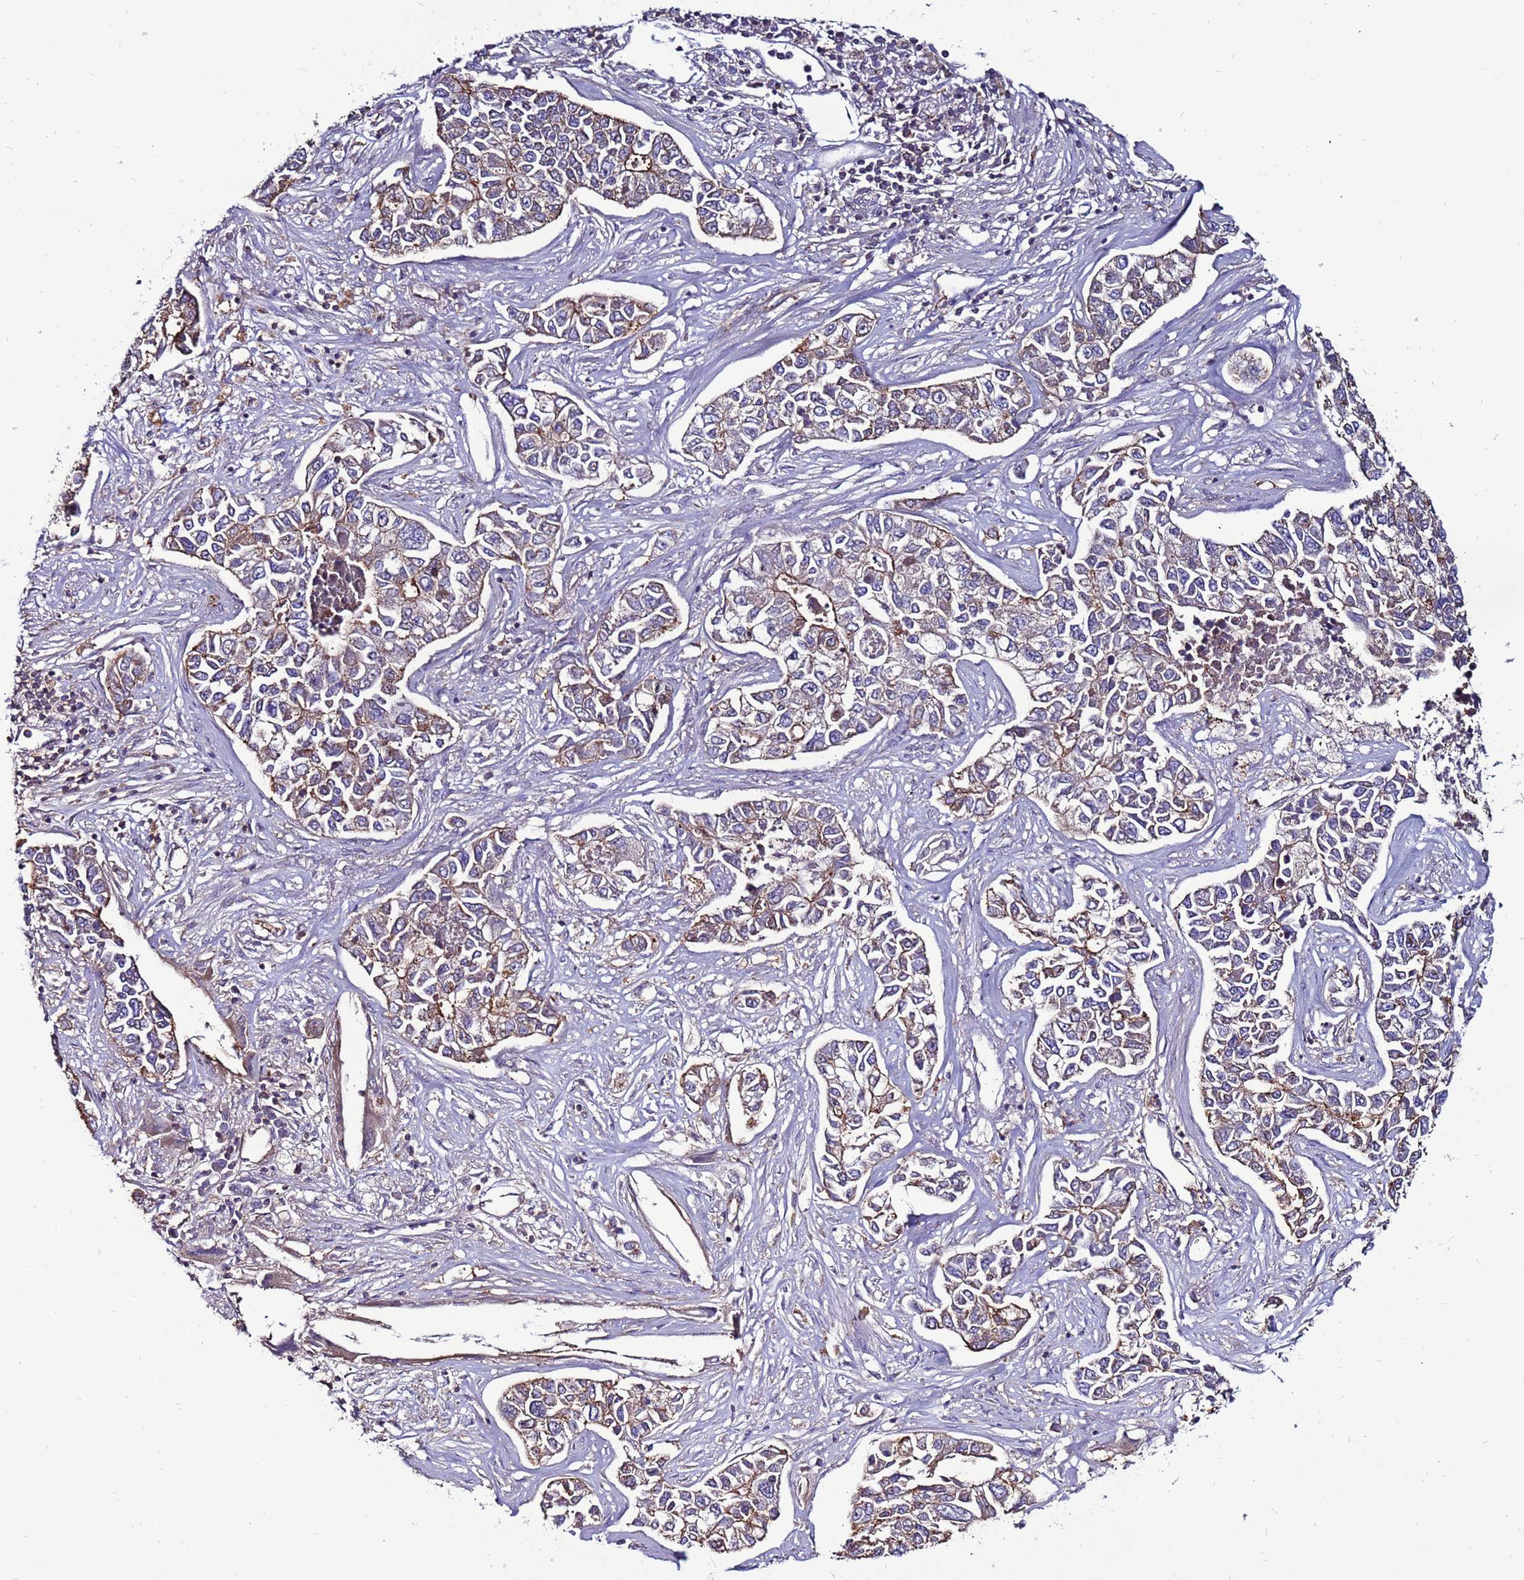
{"staining": {"intensity": "moderate", "quantity": ">75%", "location": "cytoplasmic/membranous"}, "tissue": "lung cancer", "cell_type": "Tumor cells", "image_type": "cancer", "snomed": [{"axis": "morphology", "description": "Adenocarcinoma, NOS"}, {"axis": "topography", "description": "Lung"}], "caption": "Human adenocarcinoma (lung) stained with a protein marker displays moderate staining in tumor cells.", "gene": "NRN1L", "patient": {"sex": "male", "age": 49}}